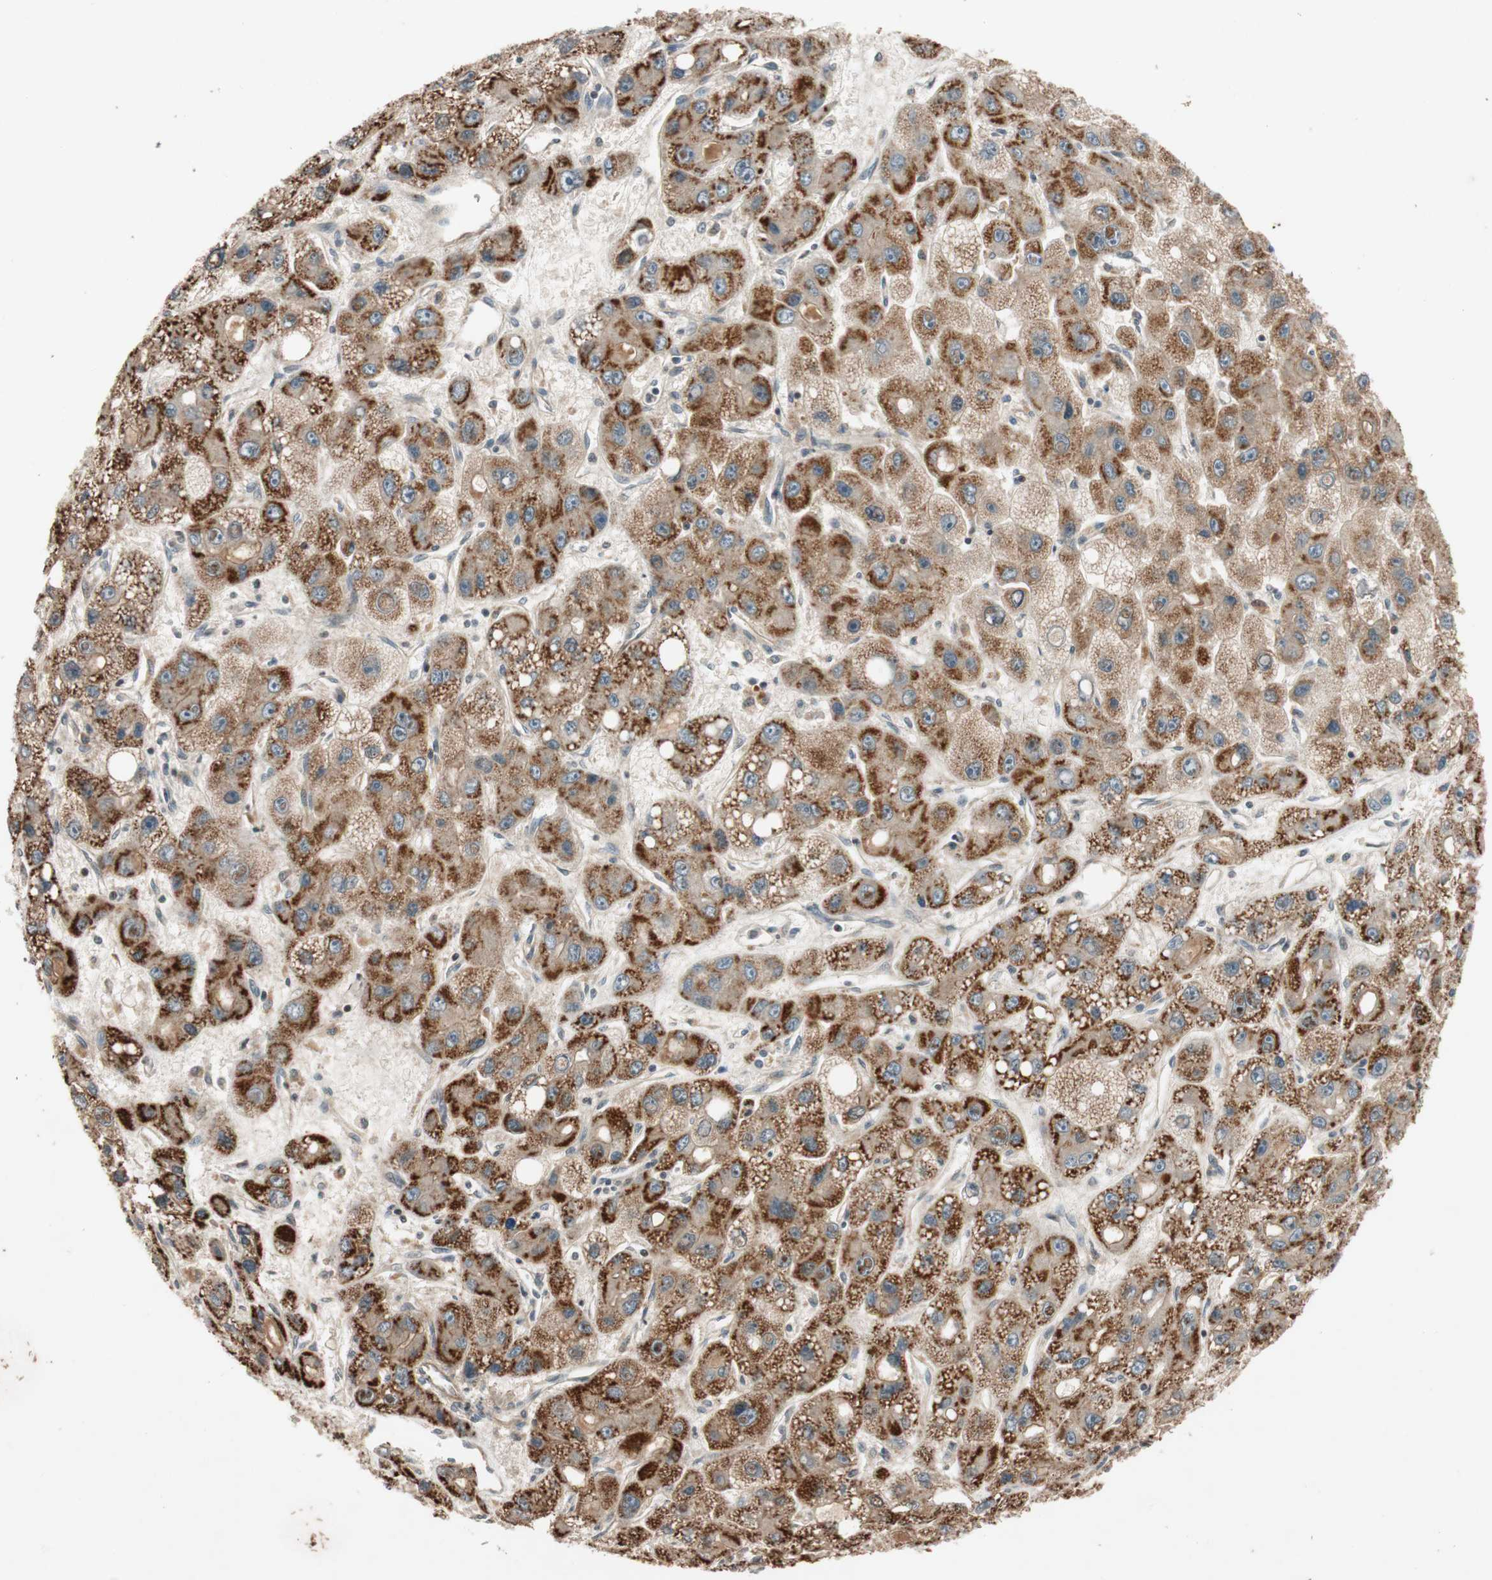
{"staining": {"intensity": "moderate", "quantity": ">75%", "location": "cytoplasmic/membranous"}, "tissue": "liver cancer", "cell_type": "Tumor cells", "image_type": "cancer", "snomed": [{"axis": "morphology", "description": "Carcinoma, Hepatocellular, NOS"}, {"axis": "topography", "description": "Liver"}], "caption": "Immunohistochemical staining of liver hepatocellular carcinoma shows medium levels of moderate cytoplasmic/membranous expression in approximately >75% of tumor cells.", "gene": "GCLM", "patient": {"sex": "male", "age": 55}}